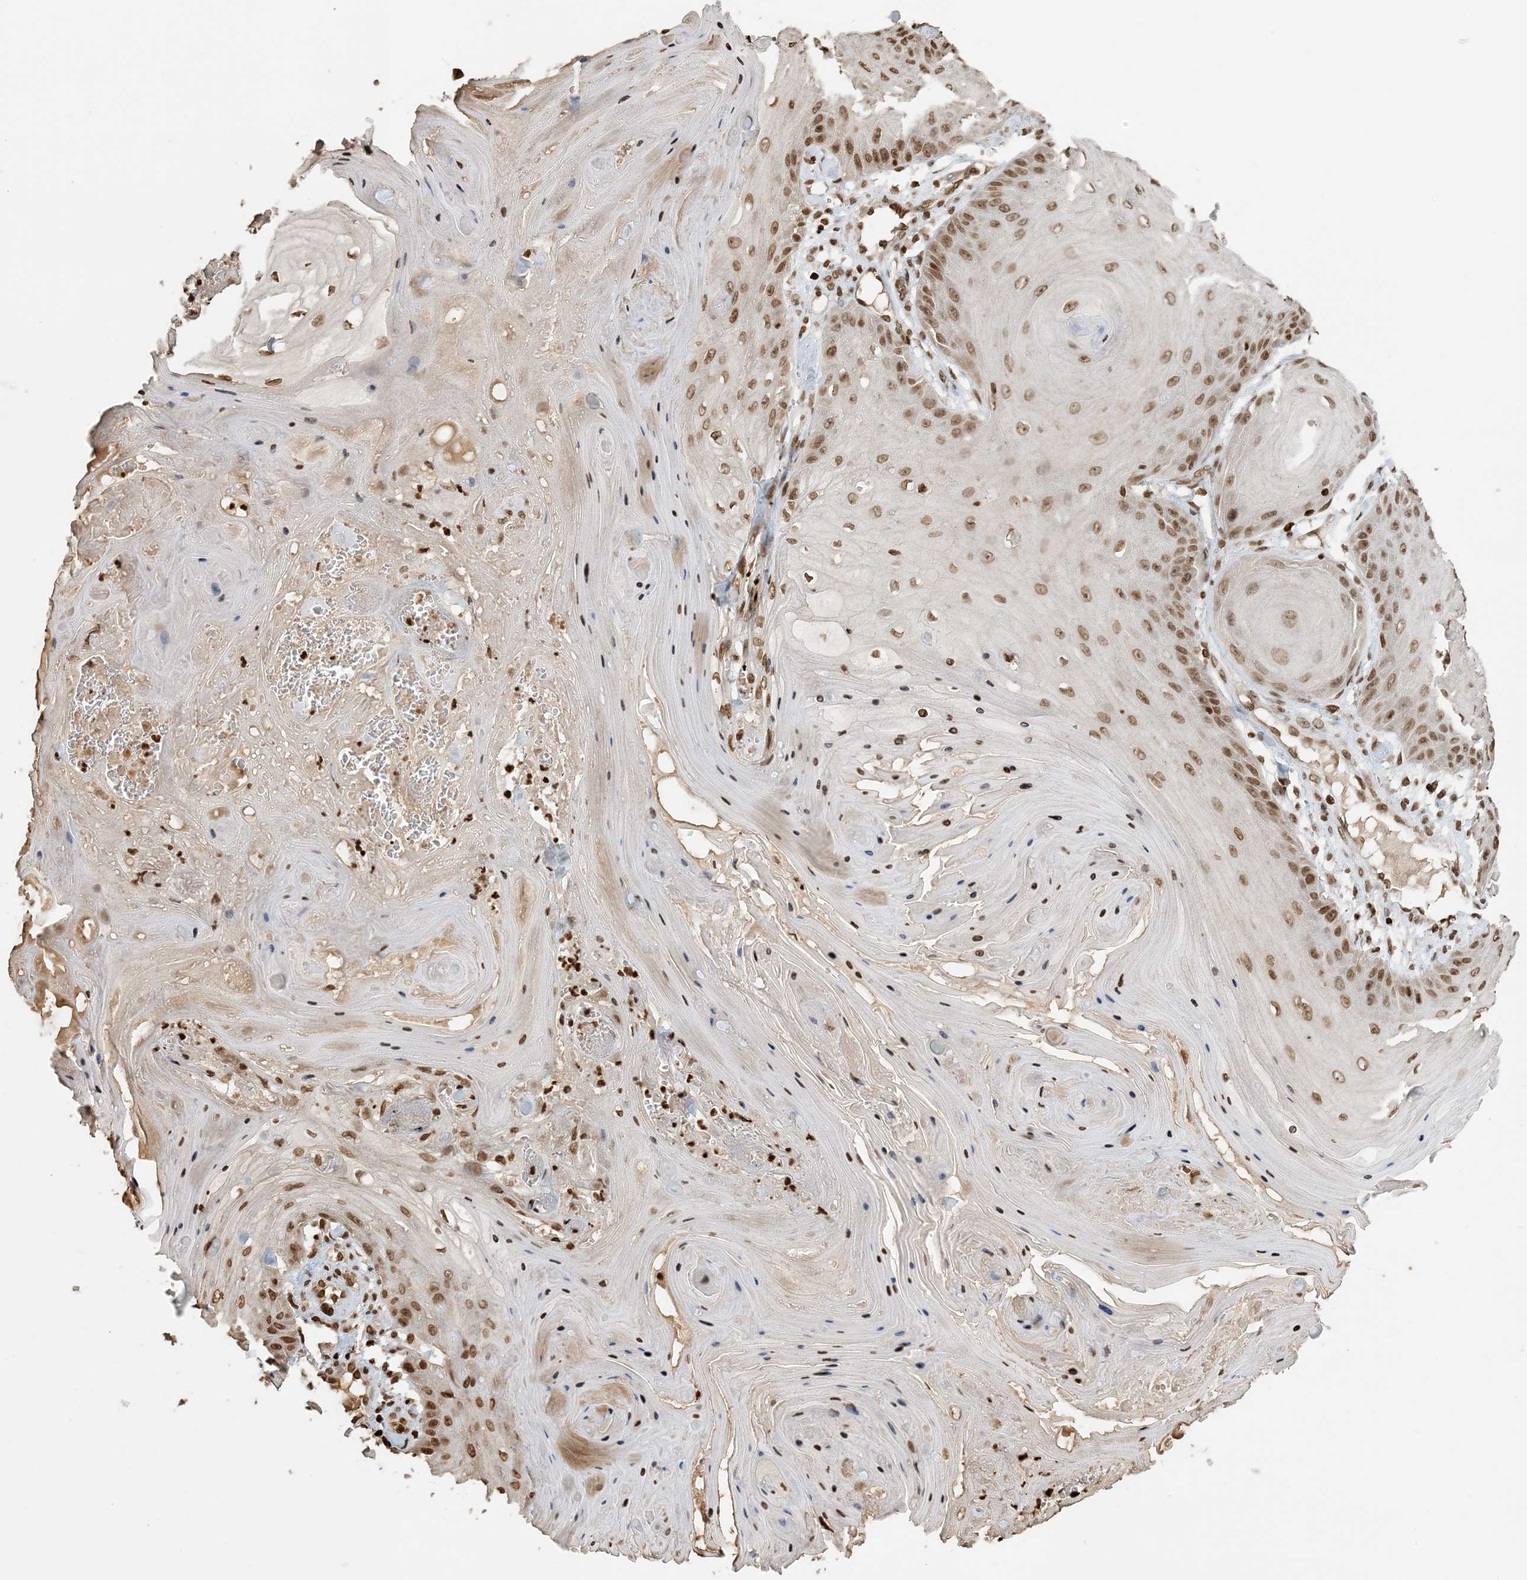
{"staining": {"intensity": "moderate", "quantity": ">75%", "location": "nuclear"}, "tissue": "skin cancer", "cell_type": "Tumor cells", "image_type": "cancer", "snomed": [{"axis": "morphology", "description": "Squamous cell carcinoma, NOS"}, {"axis": "topography", "description": "Skin"}], "caption": "The immunohistochemical stain labels moderate nuclear expression in tumor cells of skin cancer (squamous cell carcinoma) tissue.", "gene": "H3-3B", "patient": {"sex": "male", "age": 74}}